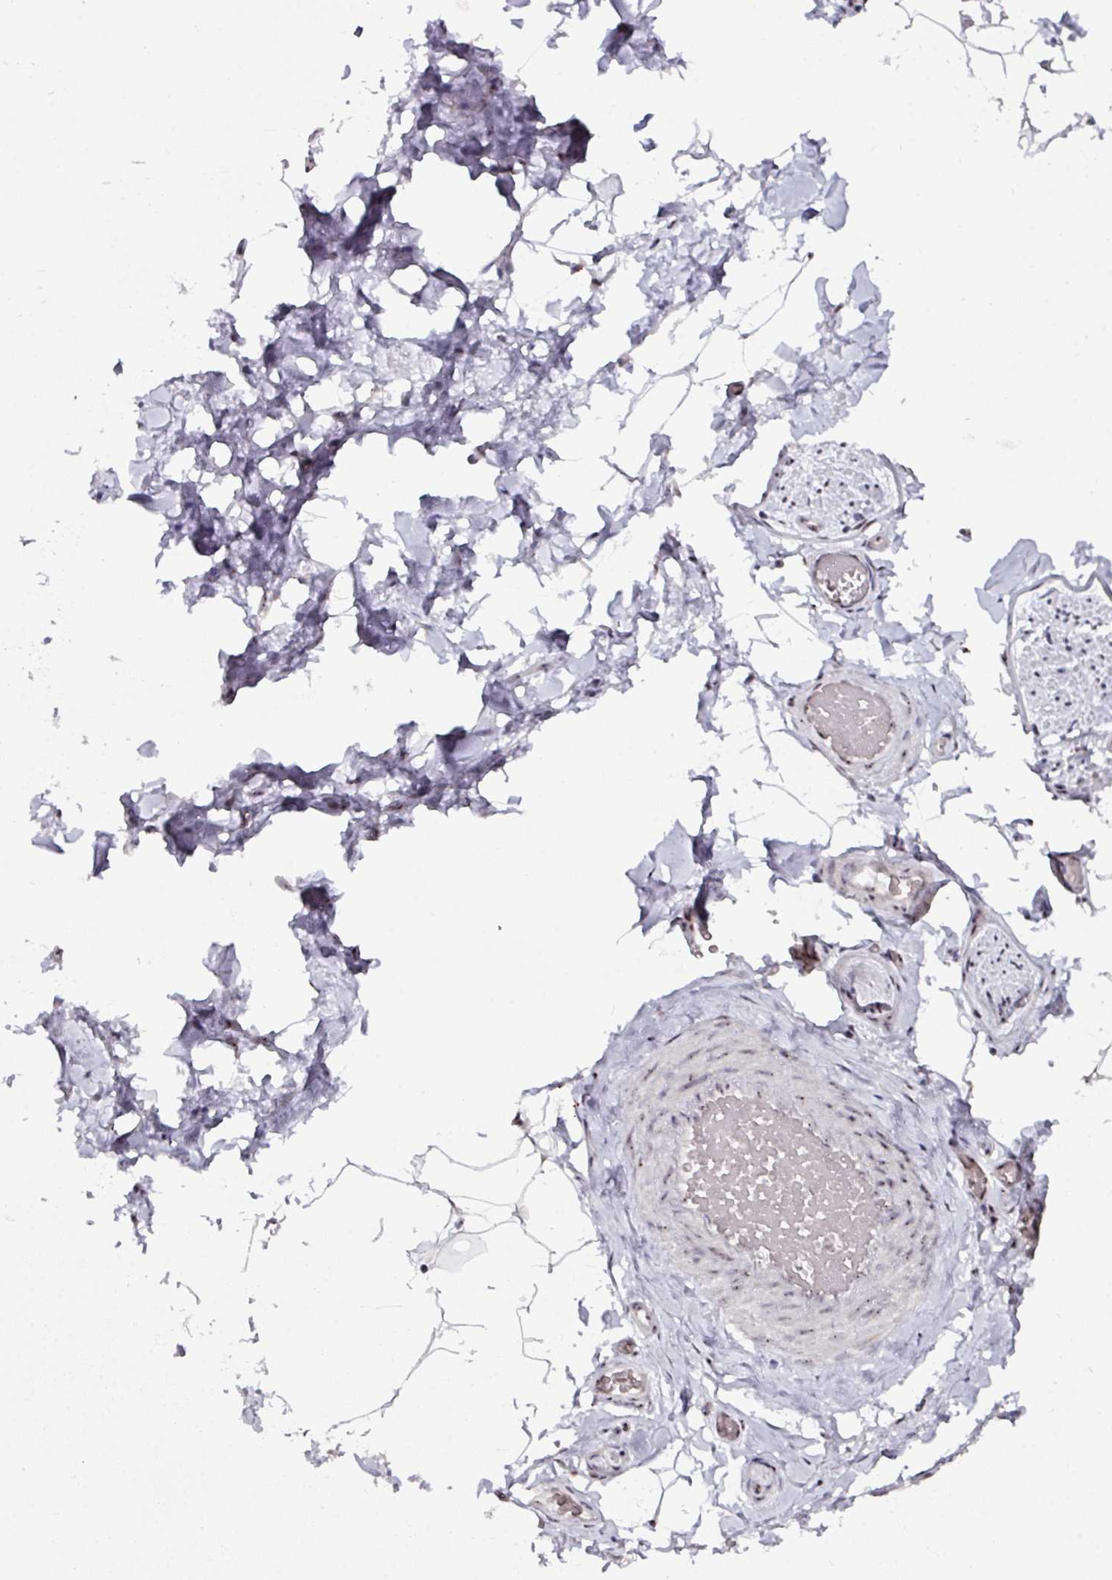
{"staining": {"intensity": "negative", "quantity": "none", "location": "none"}, "tissue": "adipose tissue", "cell_type": "Adipocytes", "image_type": "normal", "snomed": [{"axis": "morphology", "description": "Normal tissue, NOS"}, {"axis": "topography", "description": "Vascular tissue"}, {"axis": "topography", "description": "Peripheral nerve tissue"}], "caption": "This is a image of immunohistochemistry (IHC) staining of unremarkable adipose tissue, which shows no expression in adipocytes.", "gene": "NACC2", "patient": {"sex": "male", "age": 41}}